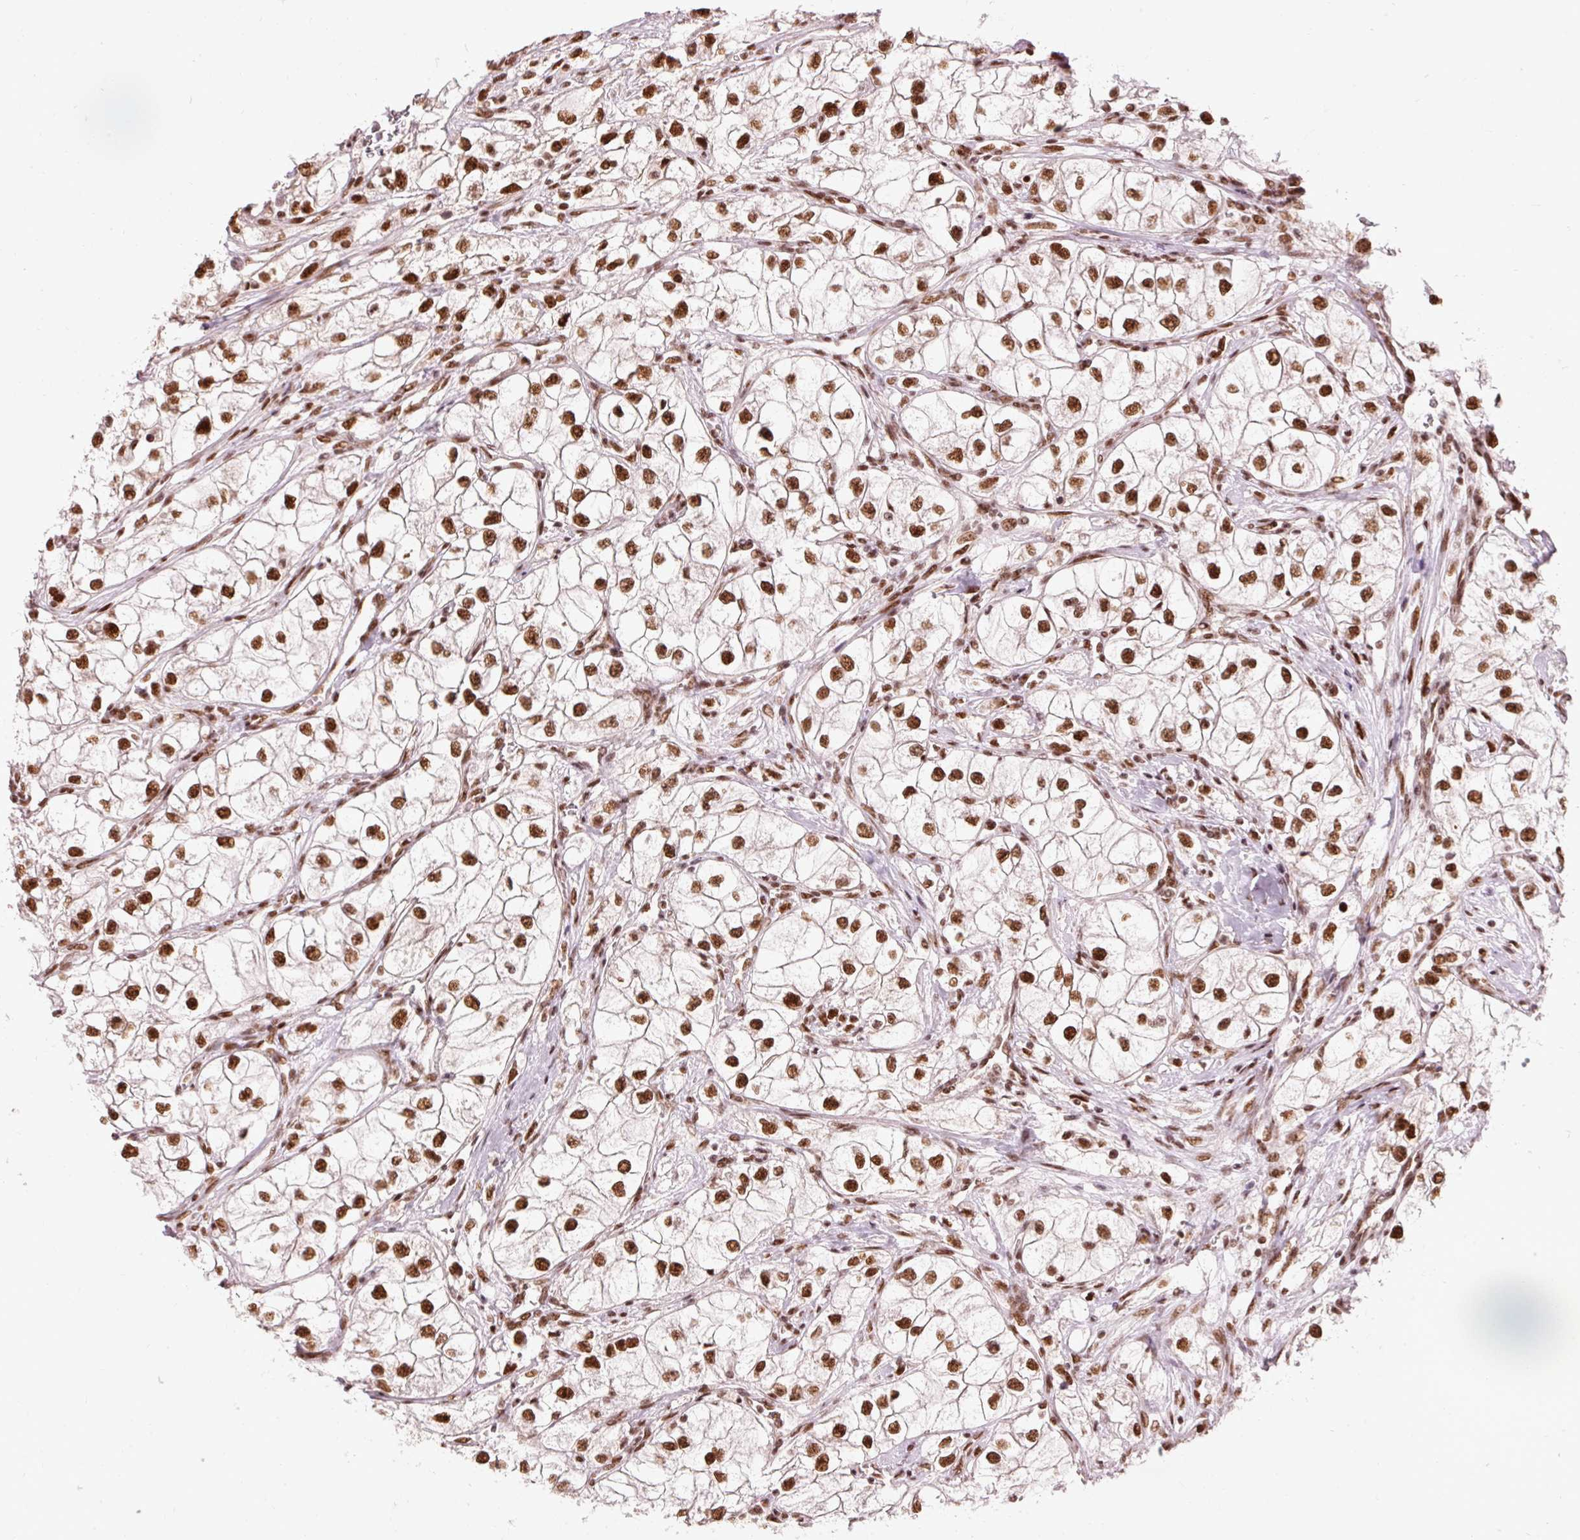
{"staining": {"intensity": "strong", "quantity": ">75%", "location": "nuclear"}, "tissue": "renal cancer", "cell_type": "Tumor cells", "image_type": "cancer", "snomed": [{"axis": "morphology", "description": "Adenocarcinoma, NOS"}, {"axis": "topography", "description": "Kidney"}], "caption": "This histopathology image reveals renal adenocarcinoma stained with immunohistochemistry to label a protein in brown. The nuclear of tumor cells show strong positivity for the protein. Nuclei are counter-stained blue.", "gene": "ZBTB44", "patient": {"sex": "male", "age": 59}}